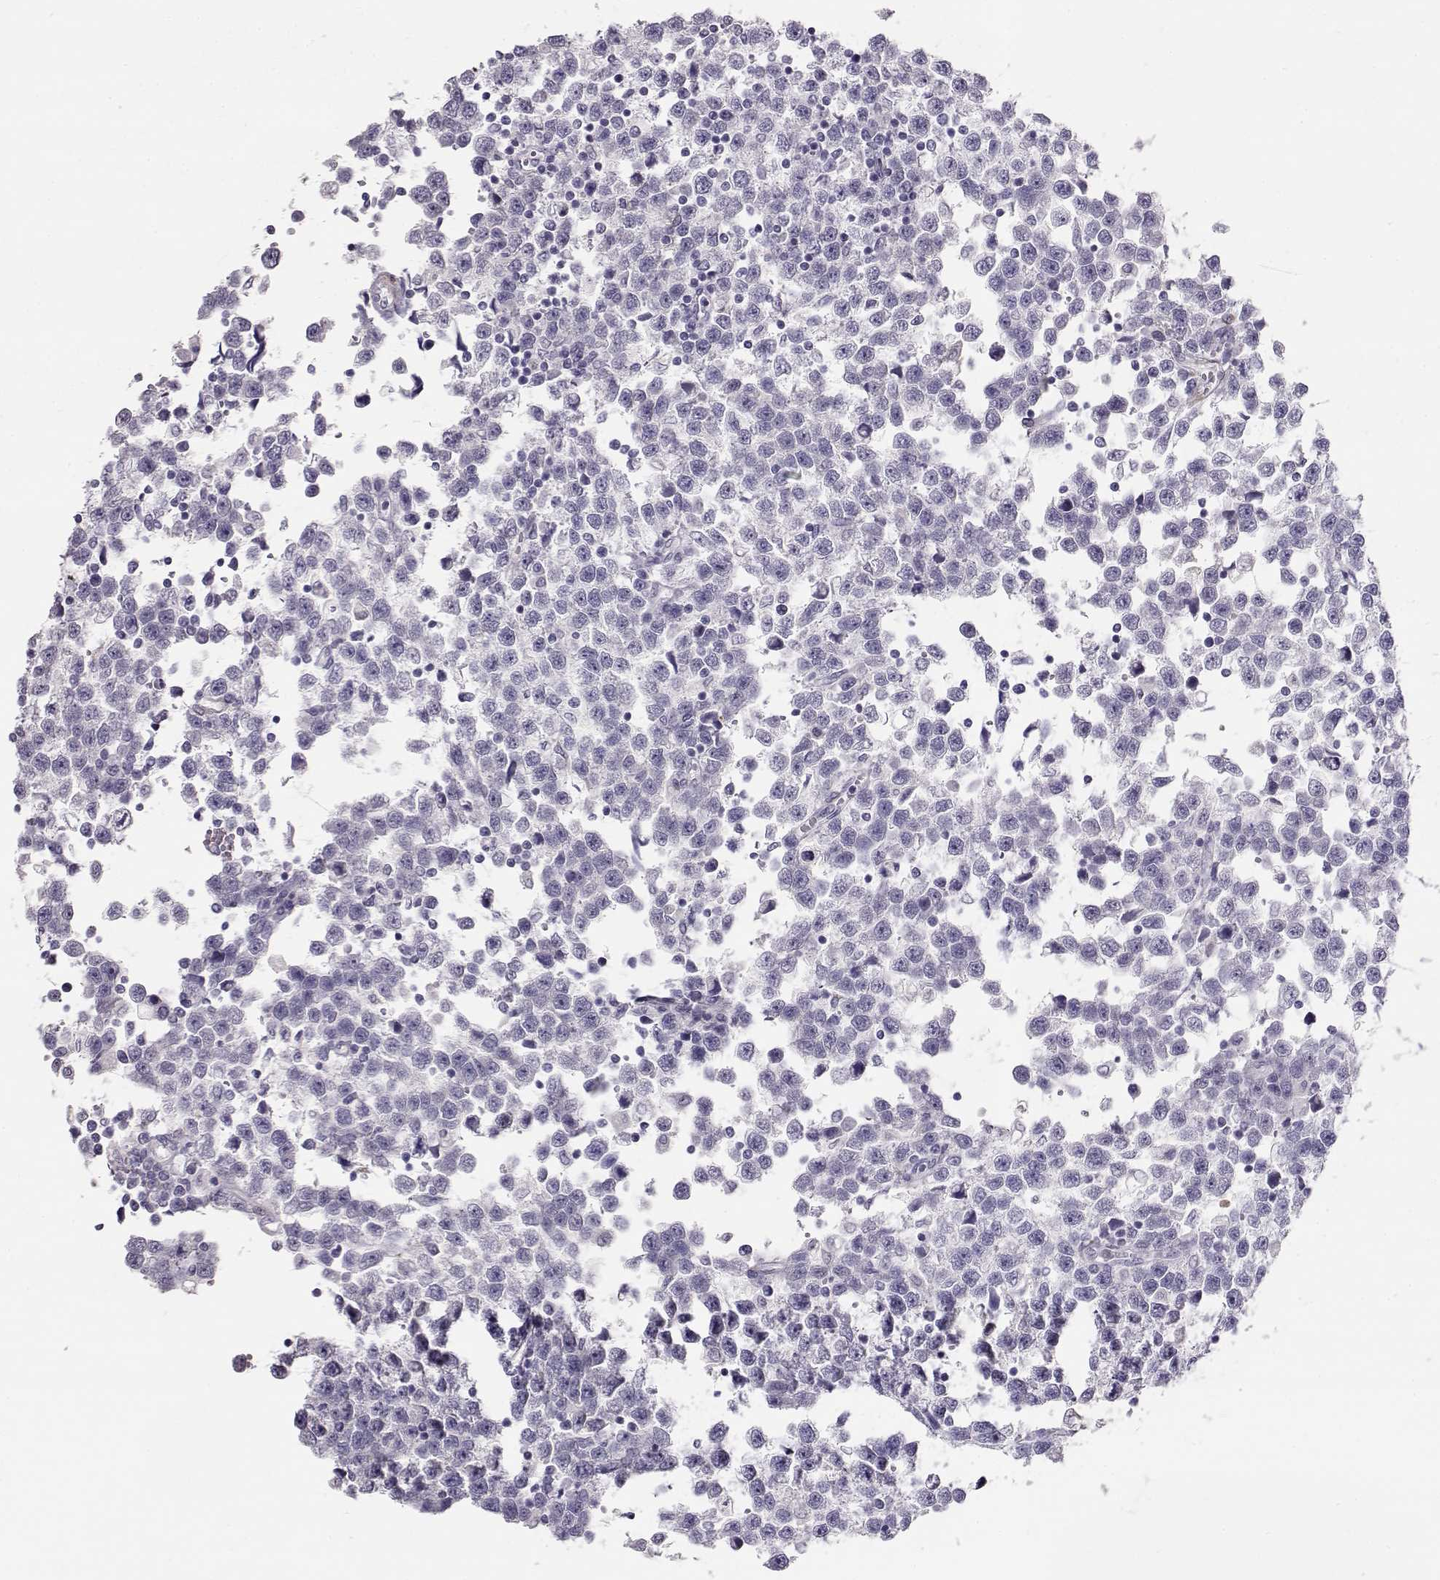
{"staining": {"intensity": "negative", "quantity": "none", "location": "none"}, "tissue": "testis cancer", "cell_type": "Tumor cells", "image_type": "cancer", "snomed": [{"axis": "morphology", "description": "Seminoma, NOS"}, {"axis": "topography", "description": "Testis"}], "caption": "High power microscopy image of an IHC image of testis seminoma, revealing no significant expression in tumor cells.", "gene": "RBM44", "patient": {"sex": "male", "age": 34}}